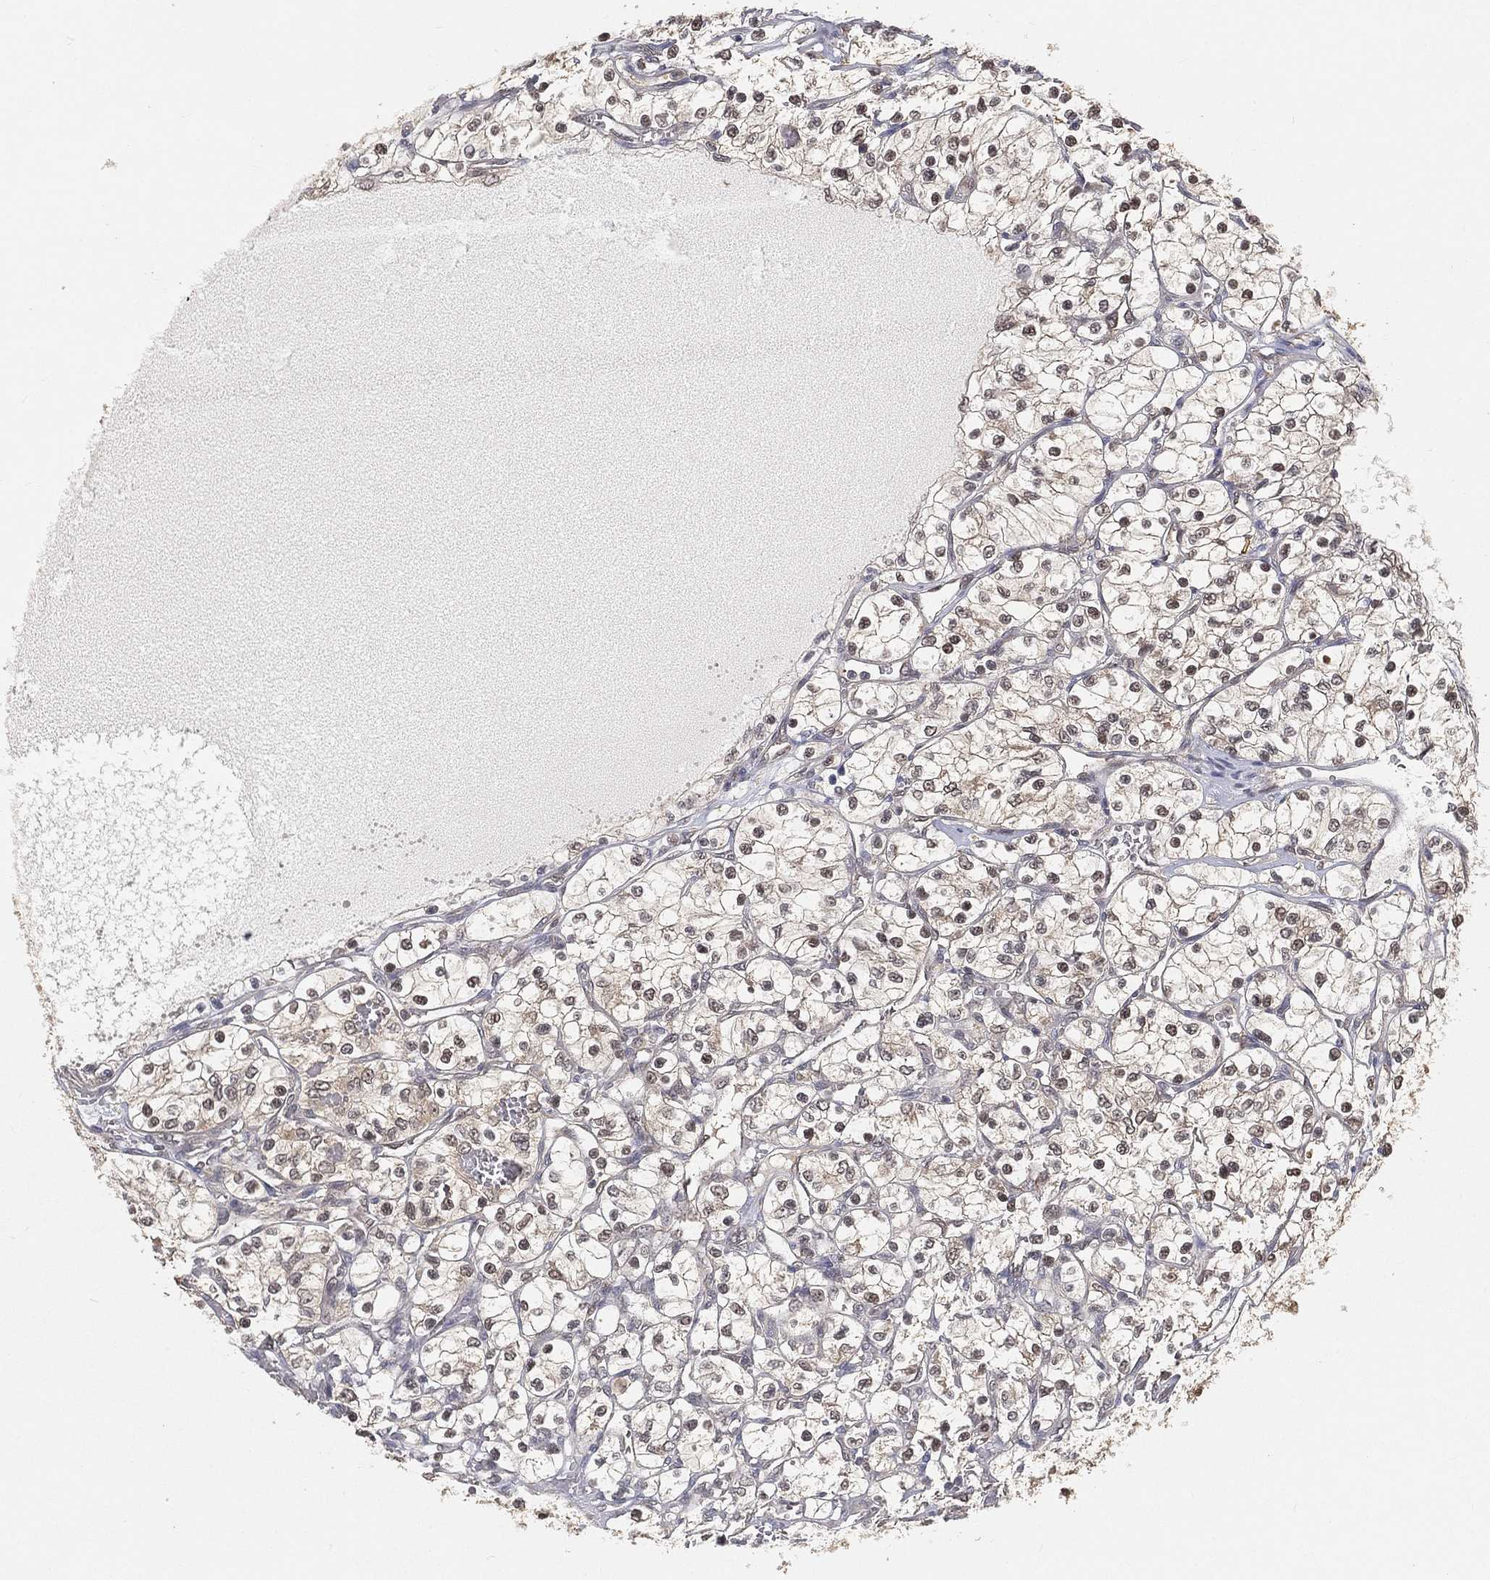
{"staining": {"intensity": "weak", "quantity": "25%-75%", "location": "cytoplasmic/membranous,nuclear"}, "tissue": "renal cancer", "cell_type": "Tumor cells", "image_type": "cancer", "snomed": [{"axis": "morphology", "description": "Adenocarcinoma, NOS"}, {"axis": "topography", "description": "Kidney"}], "caption": "This is an image of immunohistochemistry staining of renal adenocarcinoma, which shows weak staining in the cytoplasmic/membranous and nuclear of tumor cells.", "gene": "MAPK1", "patient": {"sex": "female", "age": 69}}